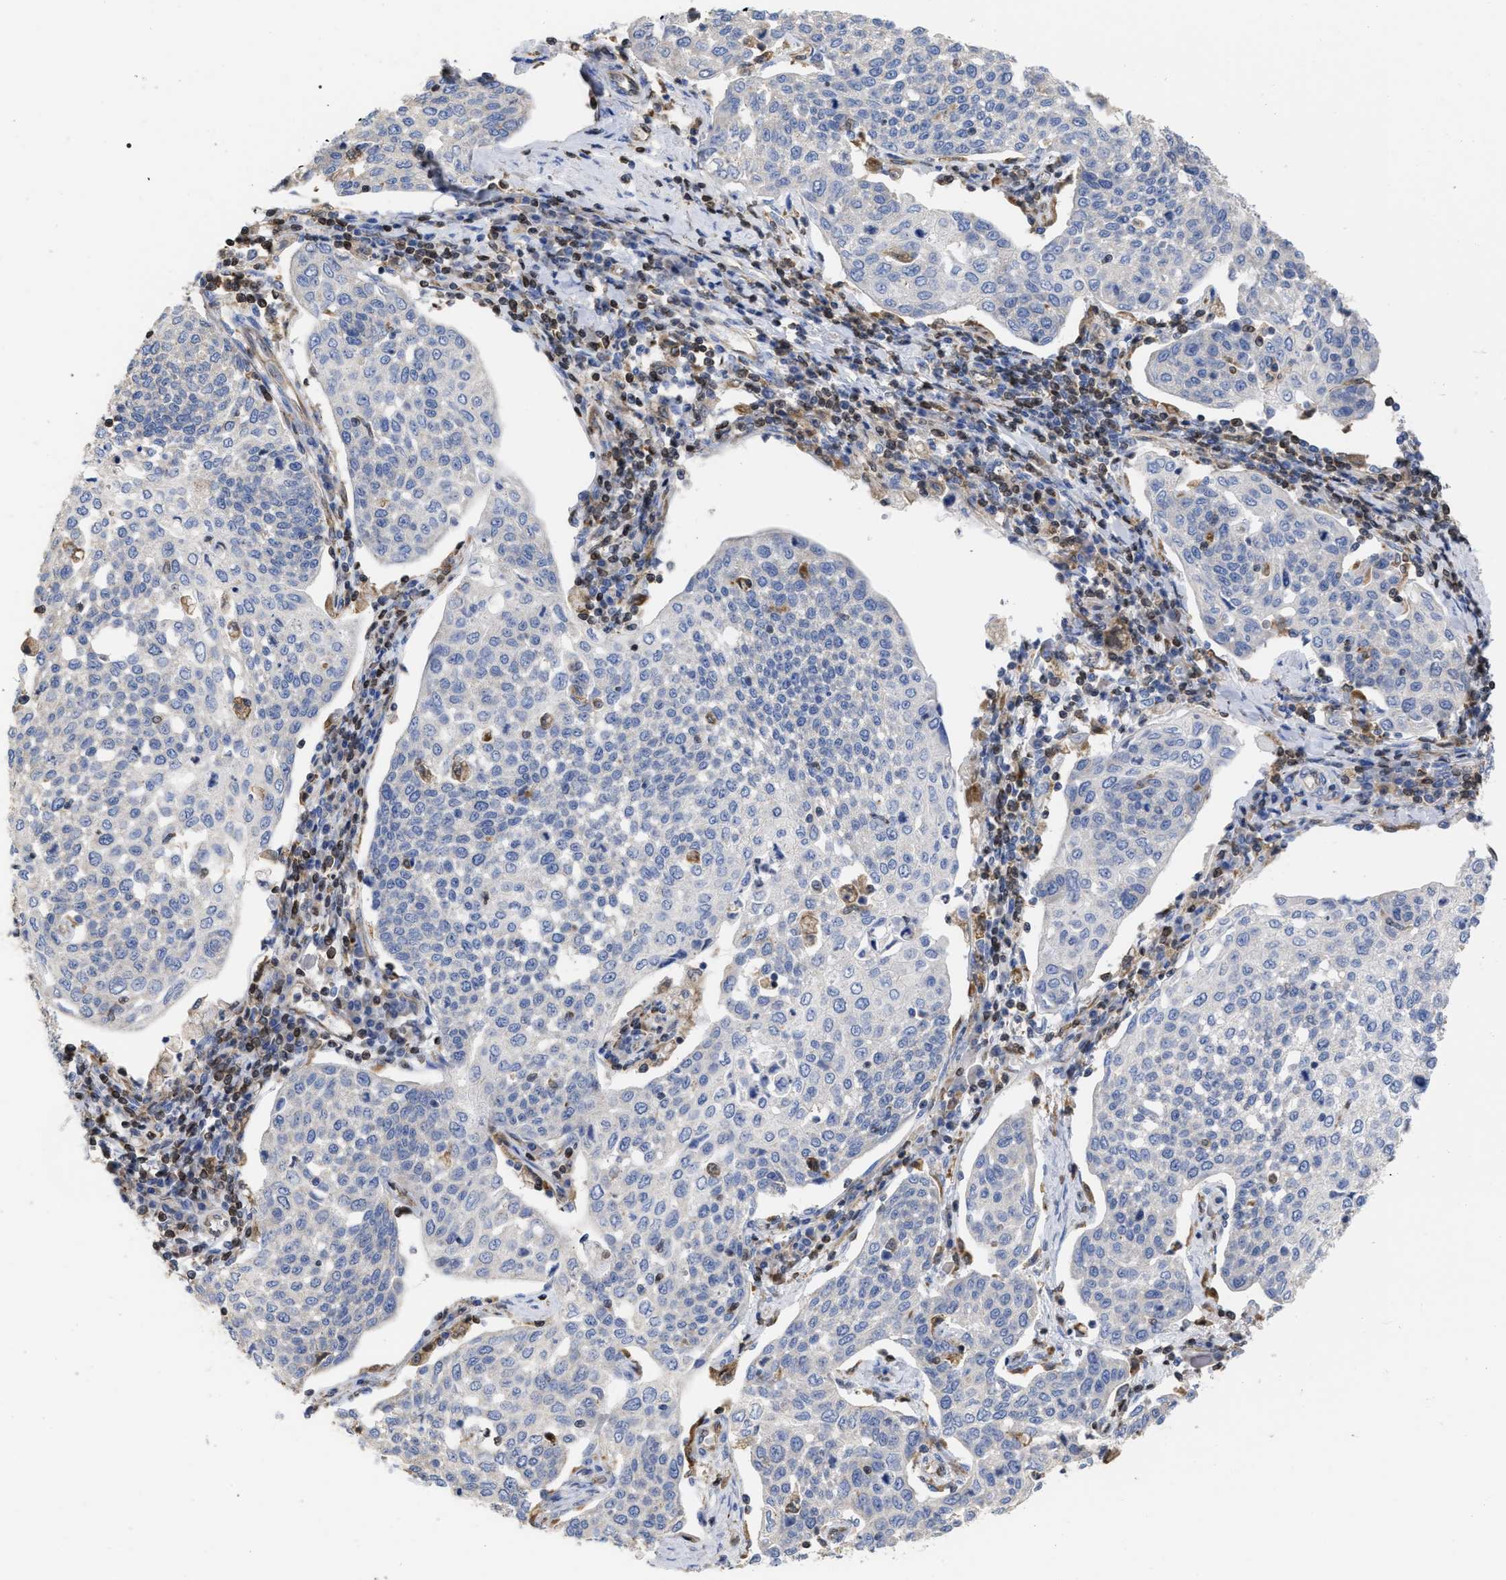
{"staining": {"intensity": "negative", "quantity": "none", "location": "none"}, "tissue": "cervical cancer", "cell_type": "Tumor cells", "image_type": "cancer", "snomed": [{"axis": "morphology", "description": "Squamous cell carcinoma, NOS"}, {"axis": "topography", "description": "Cervix"}], "caption": "Image shows no significant protein staining in tumor cells of cervical cancer.", "gene": "GIMAP4", "patient": {"sex": "female", "age": 34}}